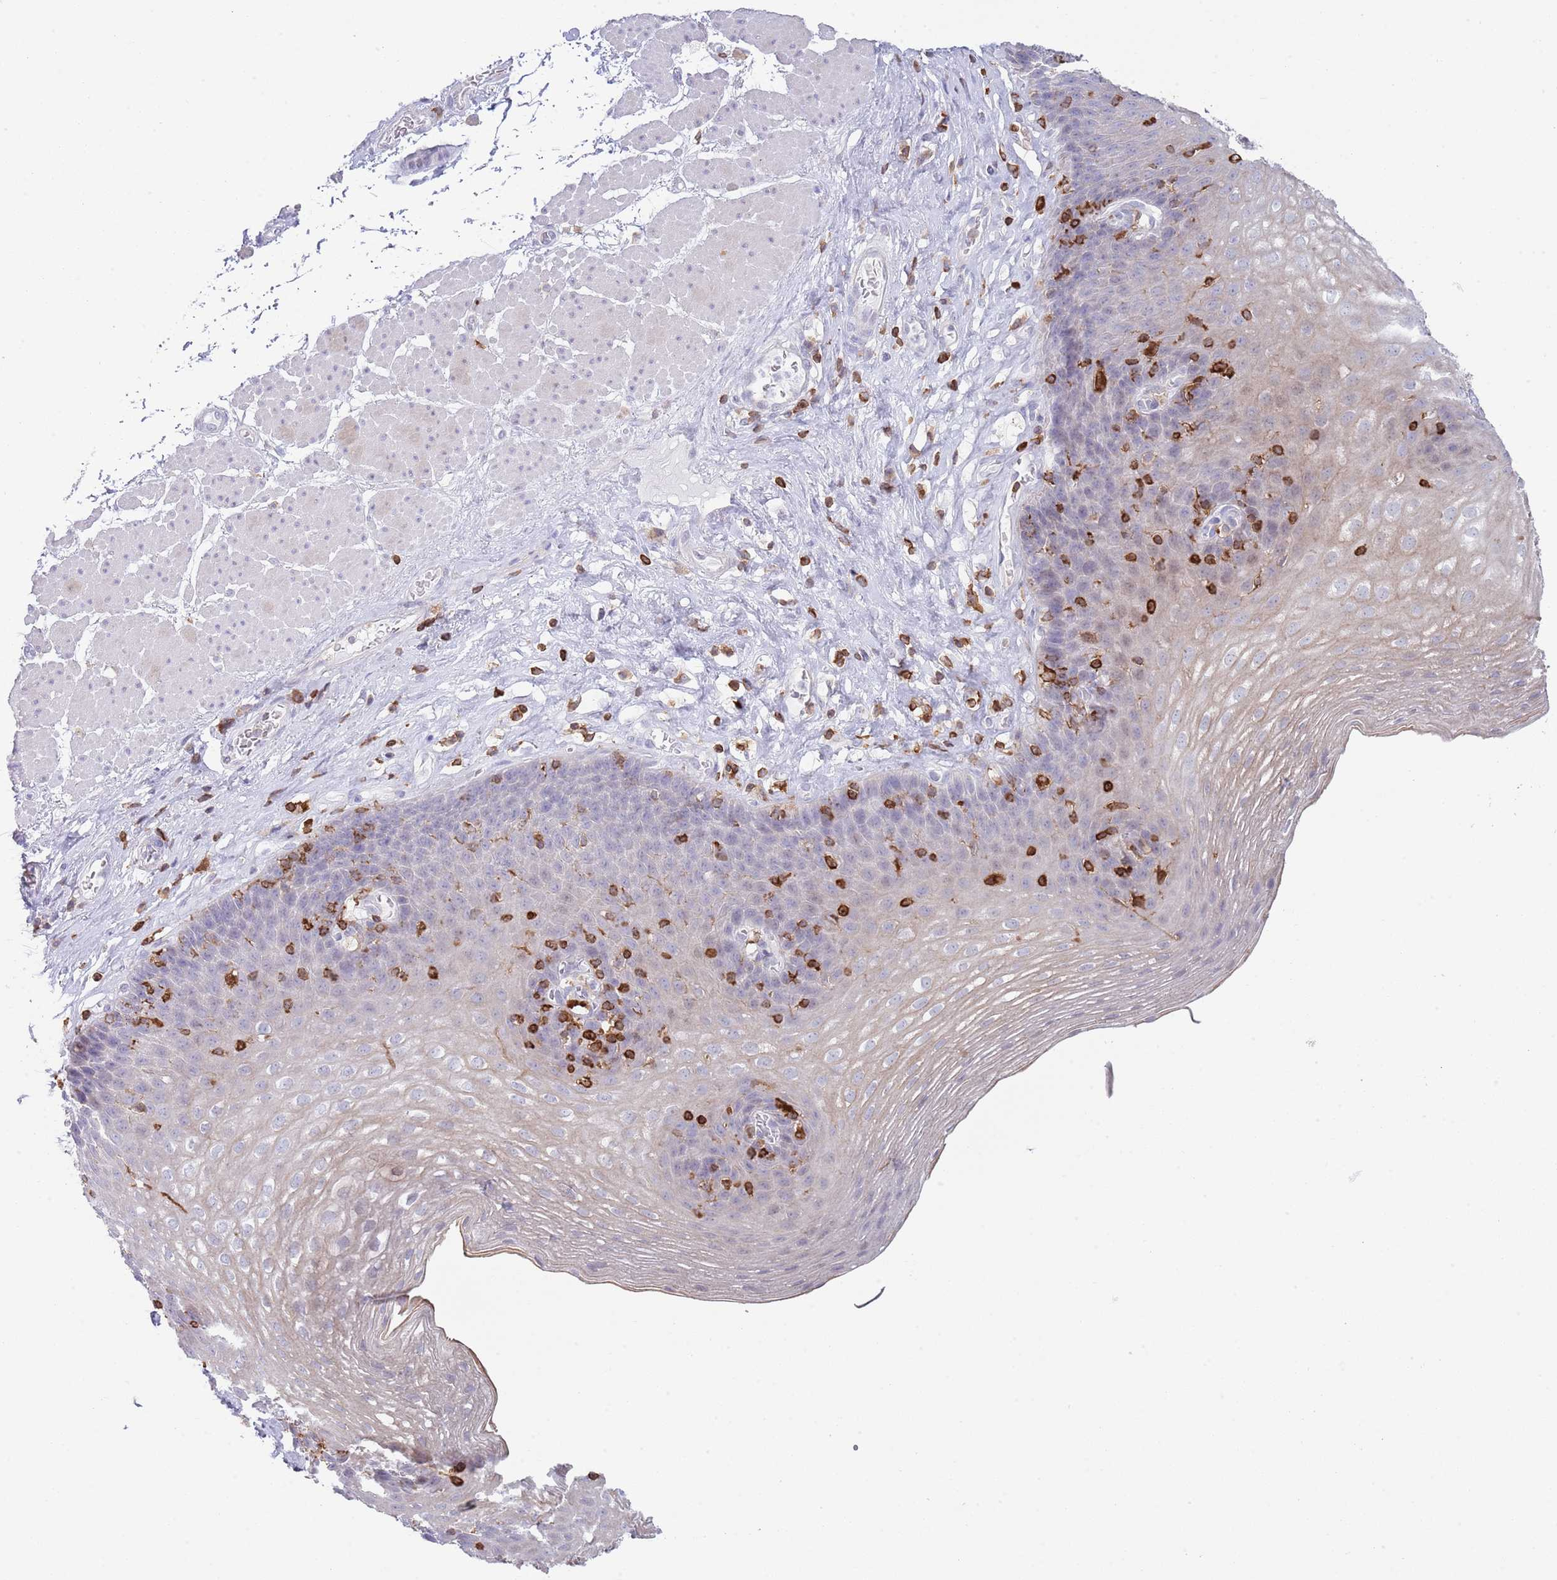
{"staining": {"intensity": "negative", "quantity": "none", "location": "none"}, "tissue": "esophagus", "cell_type": "Squamous epithelial cells", "image_type": "normal", "snomed": [{"axis": "morphology", "description": "Normal tissue, NOS"}, {"axis": "topography", "description": "Esophagus"}], "caption": "This is a photomicrograph of immunohistochemistry (IHC) staining of normal esophagus, which shows no positivity in squamous epithelial cells. (Brightfield microscopy of DAB immunohistochemistry at high magnification).", "gene": "LPXN", "patient": {"sex": "female", "age": 66}}